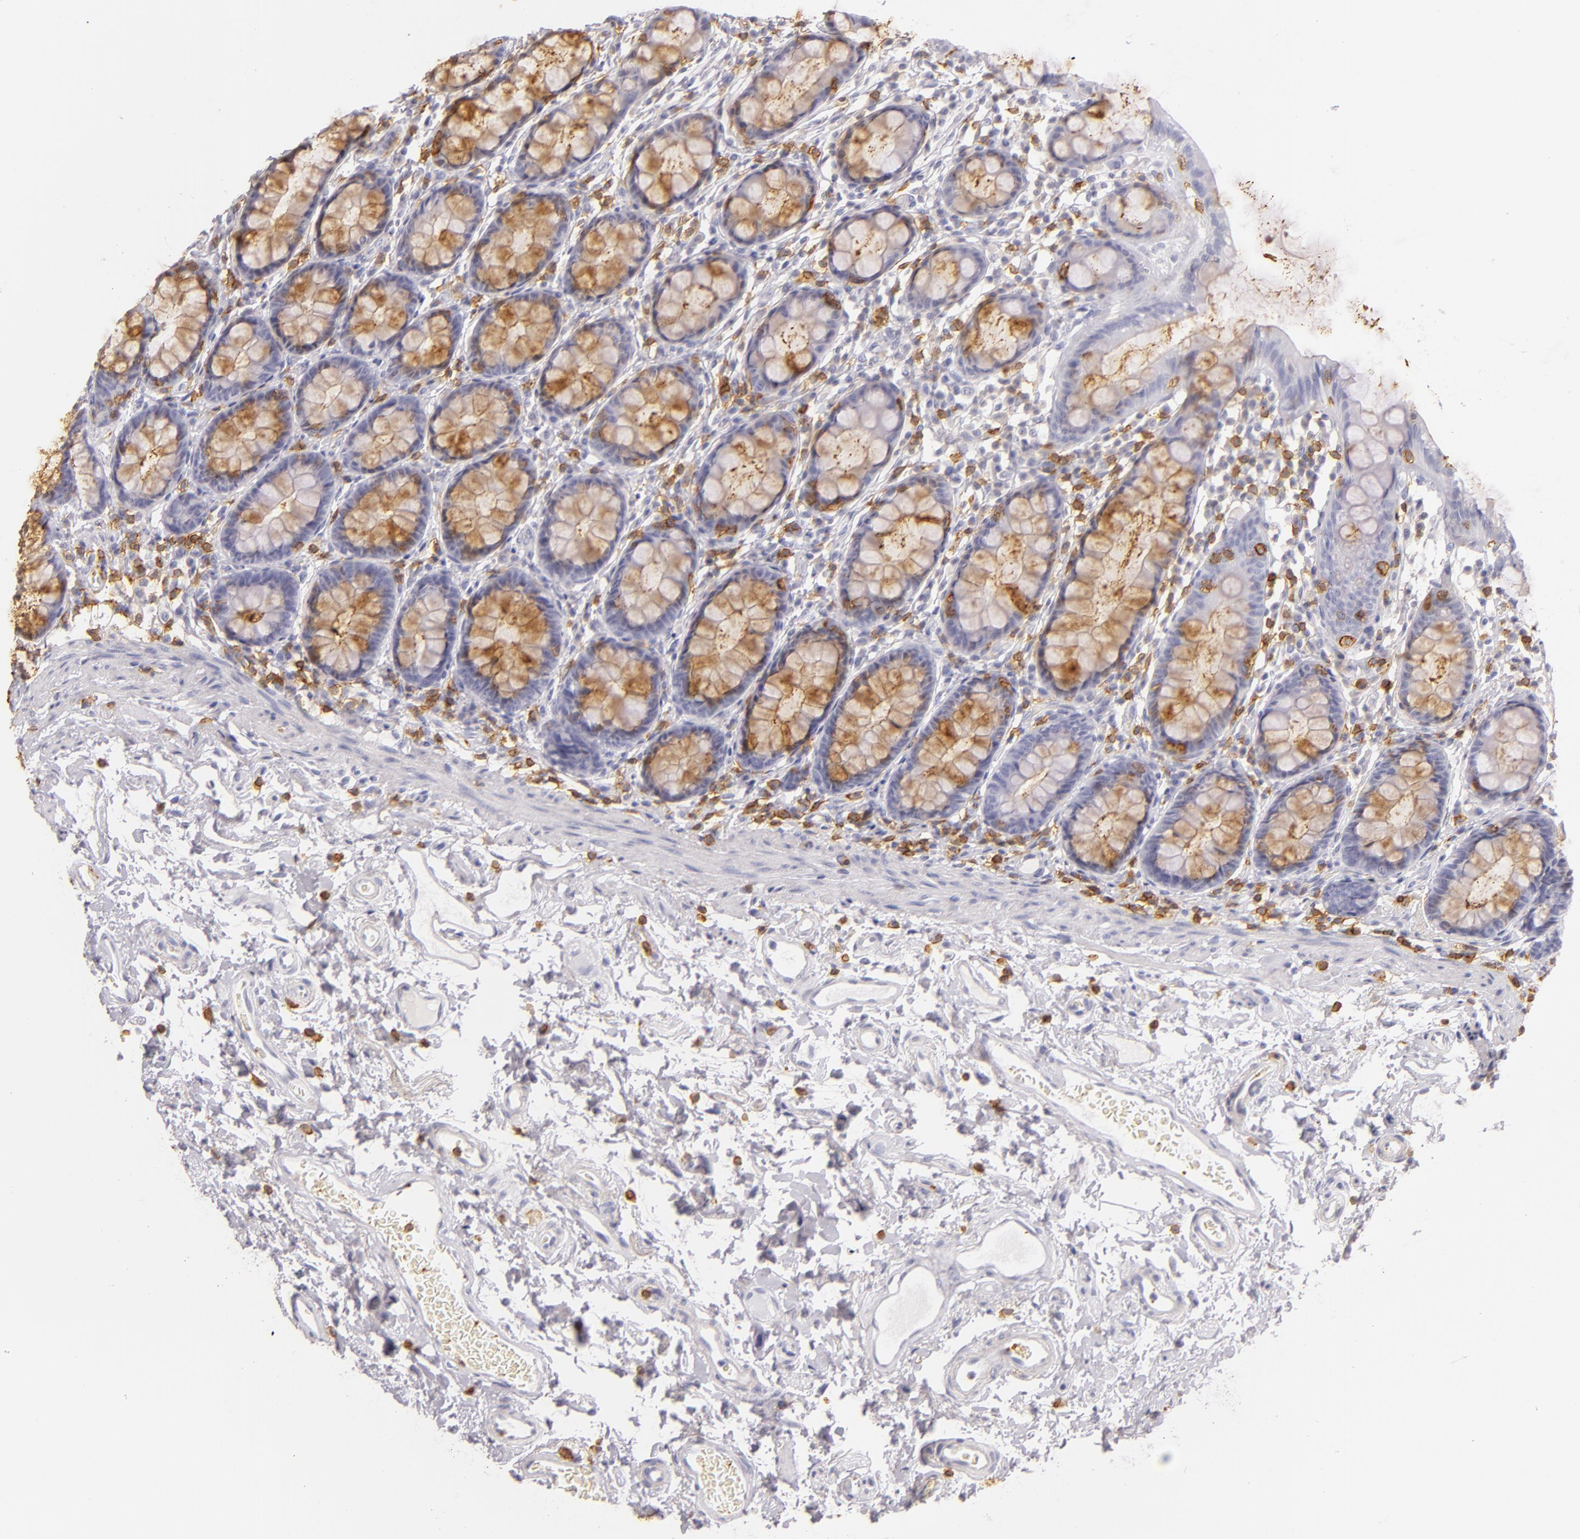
{"staining": {"intensity": "negative", "quantity": "none", "location": "none"}, "tissue": "rectum", "cell_type": "Glandular cells", "image_type": "normal", "snomed": [{"axis": "morphology", "description": "Normal tissue, NOS"}, {"axis": "topography", "description": "Rectum"}], "caption": "This photomicrograph is of unremarkable rectum stained with immunohistochemistry (IHC) to label a protein in brown with the nuclei are counter-stained blue. There is no staining in glandular cells. (DAB immunohistochemistry (IHC) with hematoxylin counter stain).", "gene": "LAT", "patient": {"sex": "male", "age": 92}}